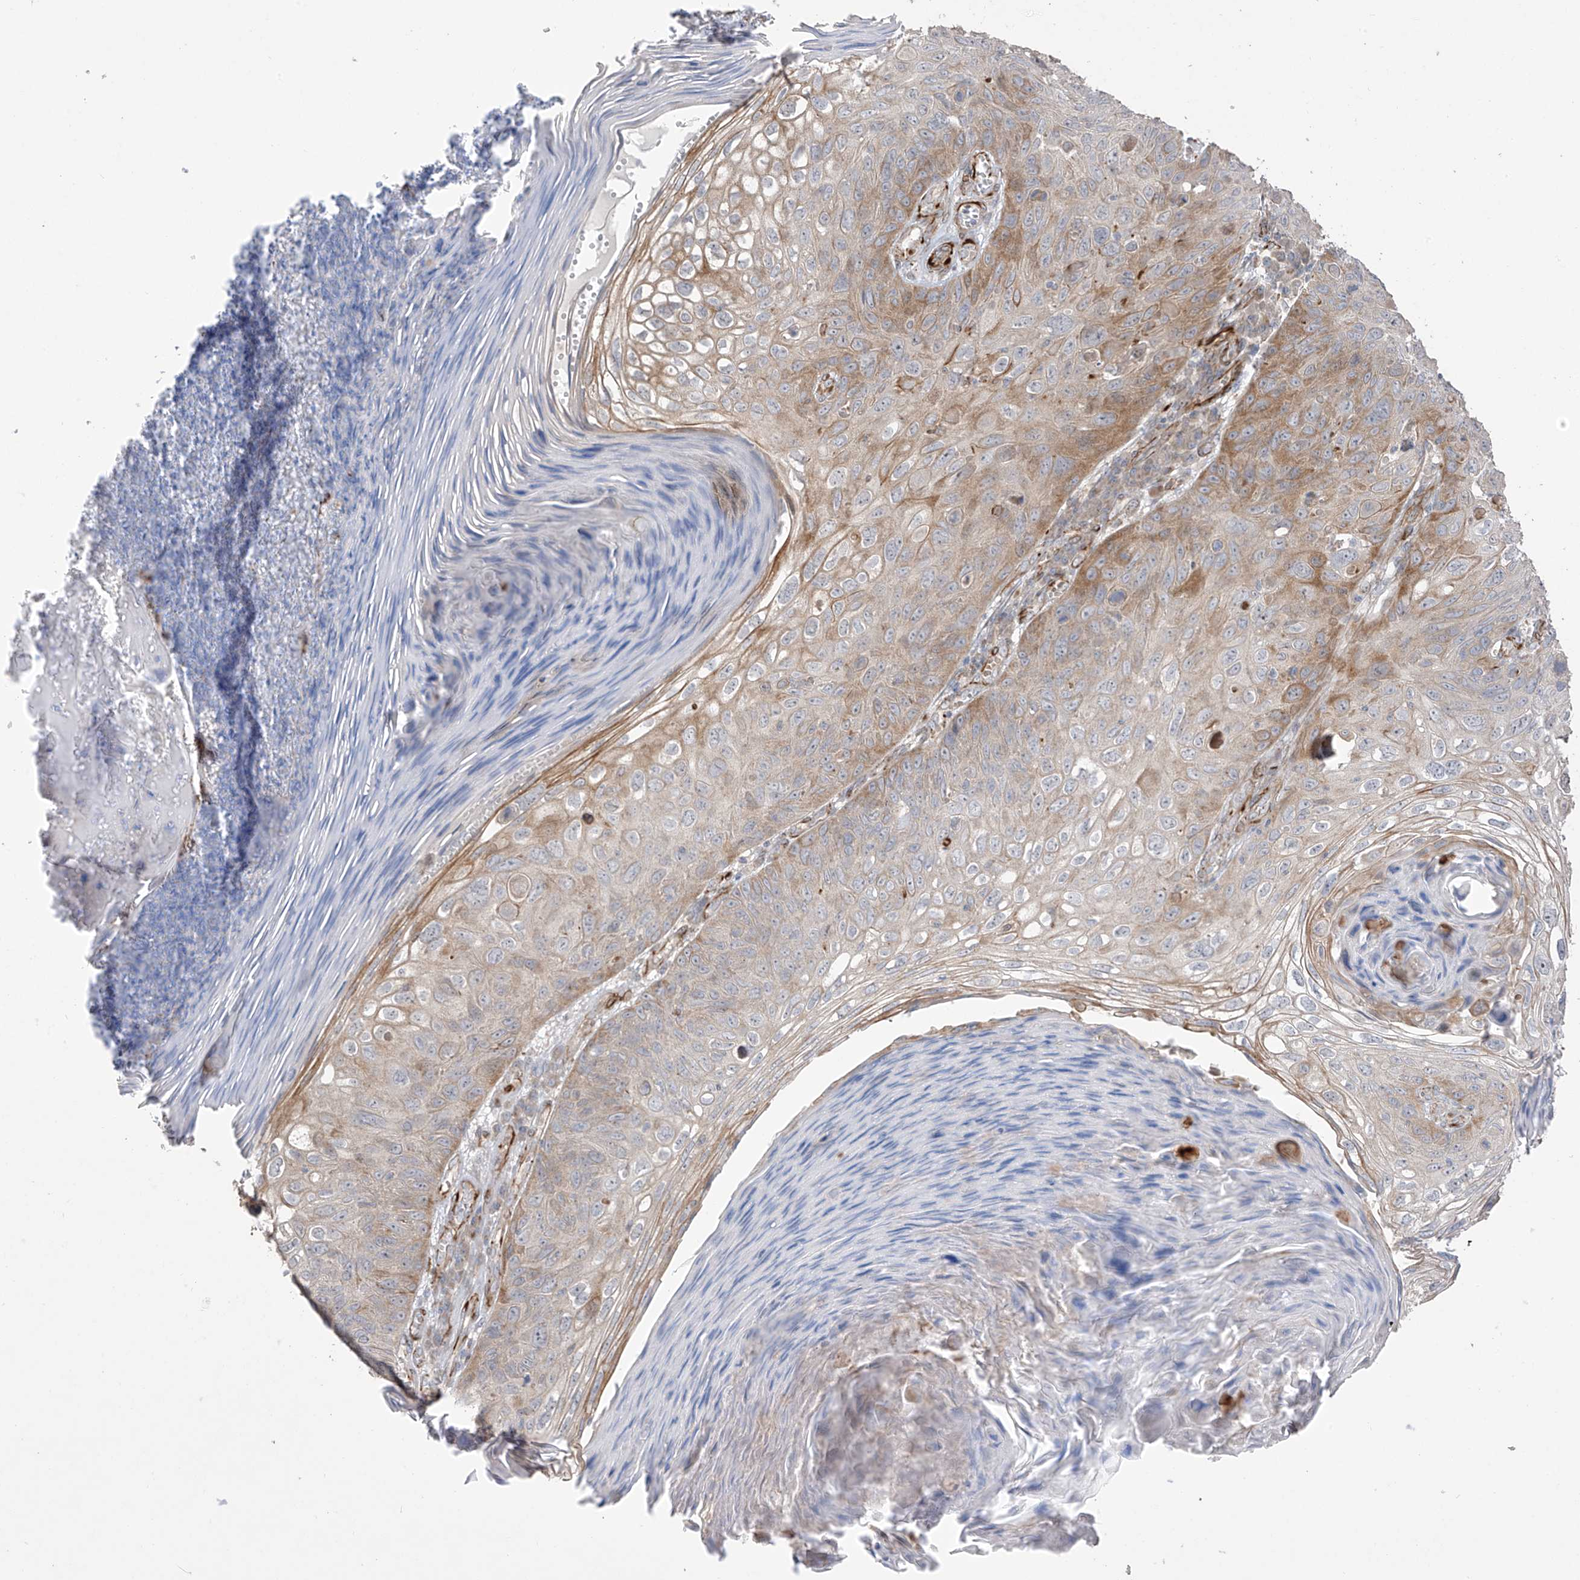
{"staining": {"intensity": "moderate", "quantity": "25%-75%", "location": "cytoplasmic/membranous"}, "tissue": "skin cancer", "cell_type": "Tumor cells", "image_type": "cancer", "snomed": [{"axis": "morphology", "description": "Squamous cell carcinoma, NOS"}, {"axis": "topography", "description": "Skin"}], "caption": "This micrograph reveals skin squamous cell carcinoma stained with IHC to label a protein in brown. The cytoplasmic/membranous of tumor cells show moderate positivity for the protein. Nuclei are counter-stained blue.", "gene": "DCDC2", "patient": {"sex": "female", "age": 90}}